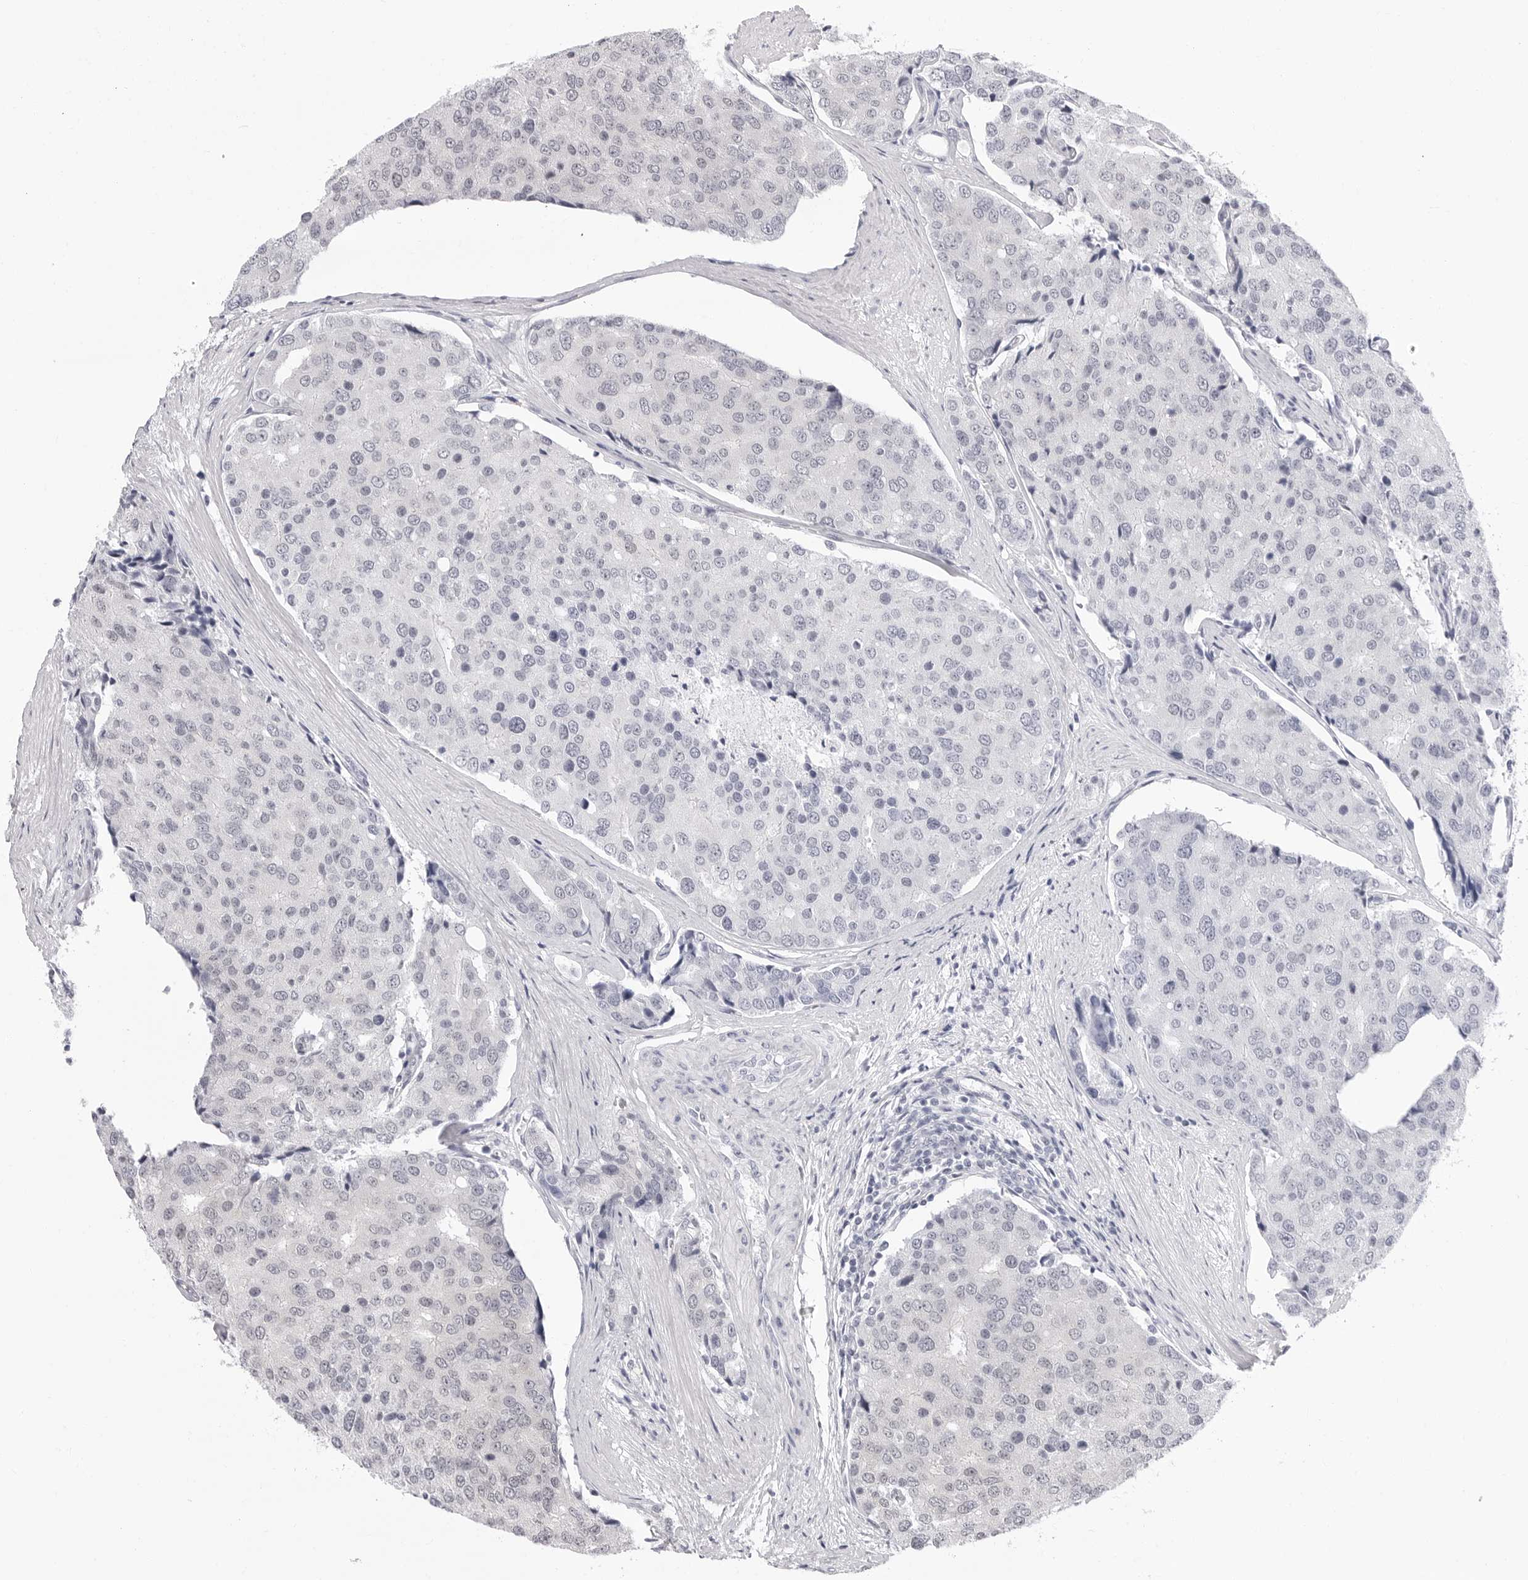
{"staining": {"intensity": "negative", "quantity": "none", "location": "none"}, "tissue": "prostate cancer", "cell_type": "Tumor cells", "image_type": "cancer", "snomed": [{"axis": "morphology", "description": "Adenocarcinoma, High grade"}, {"axis": "topography", "description": "Prostate"}], "caption": "This is an immunohistochemistry image of high-grade adenocarcinoma (prostate). There is no positivity in tumor cells.", "gene": "PPP2R5C", "patient": {"sex": "male", "age": 50}}